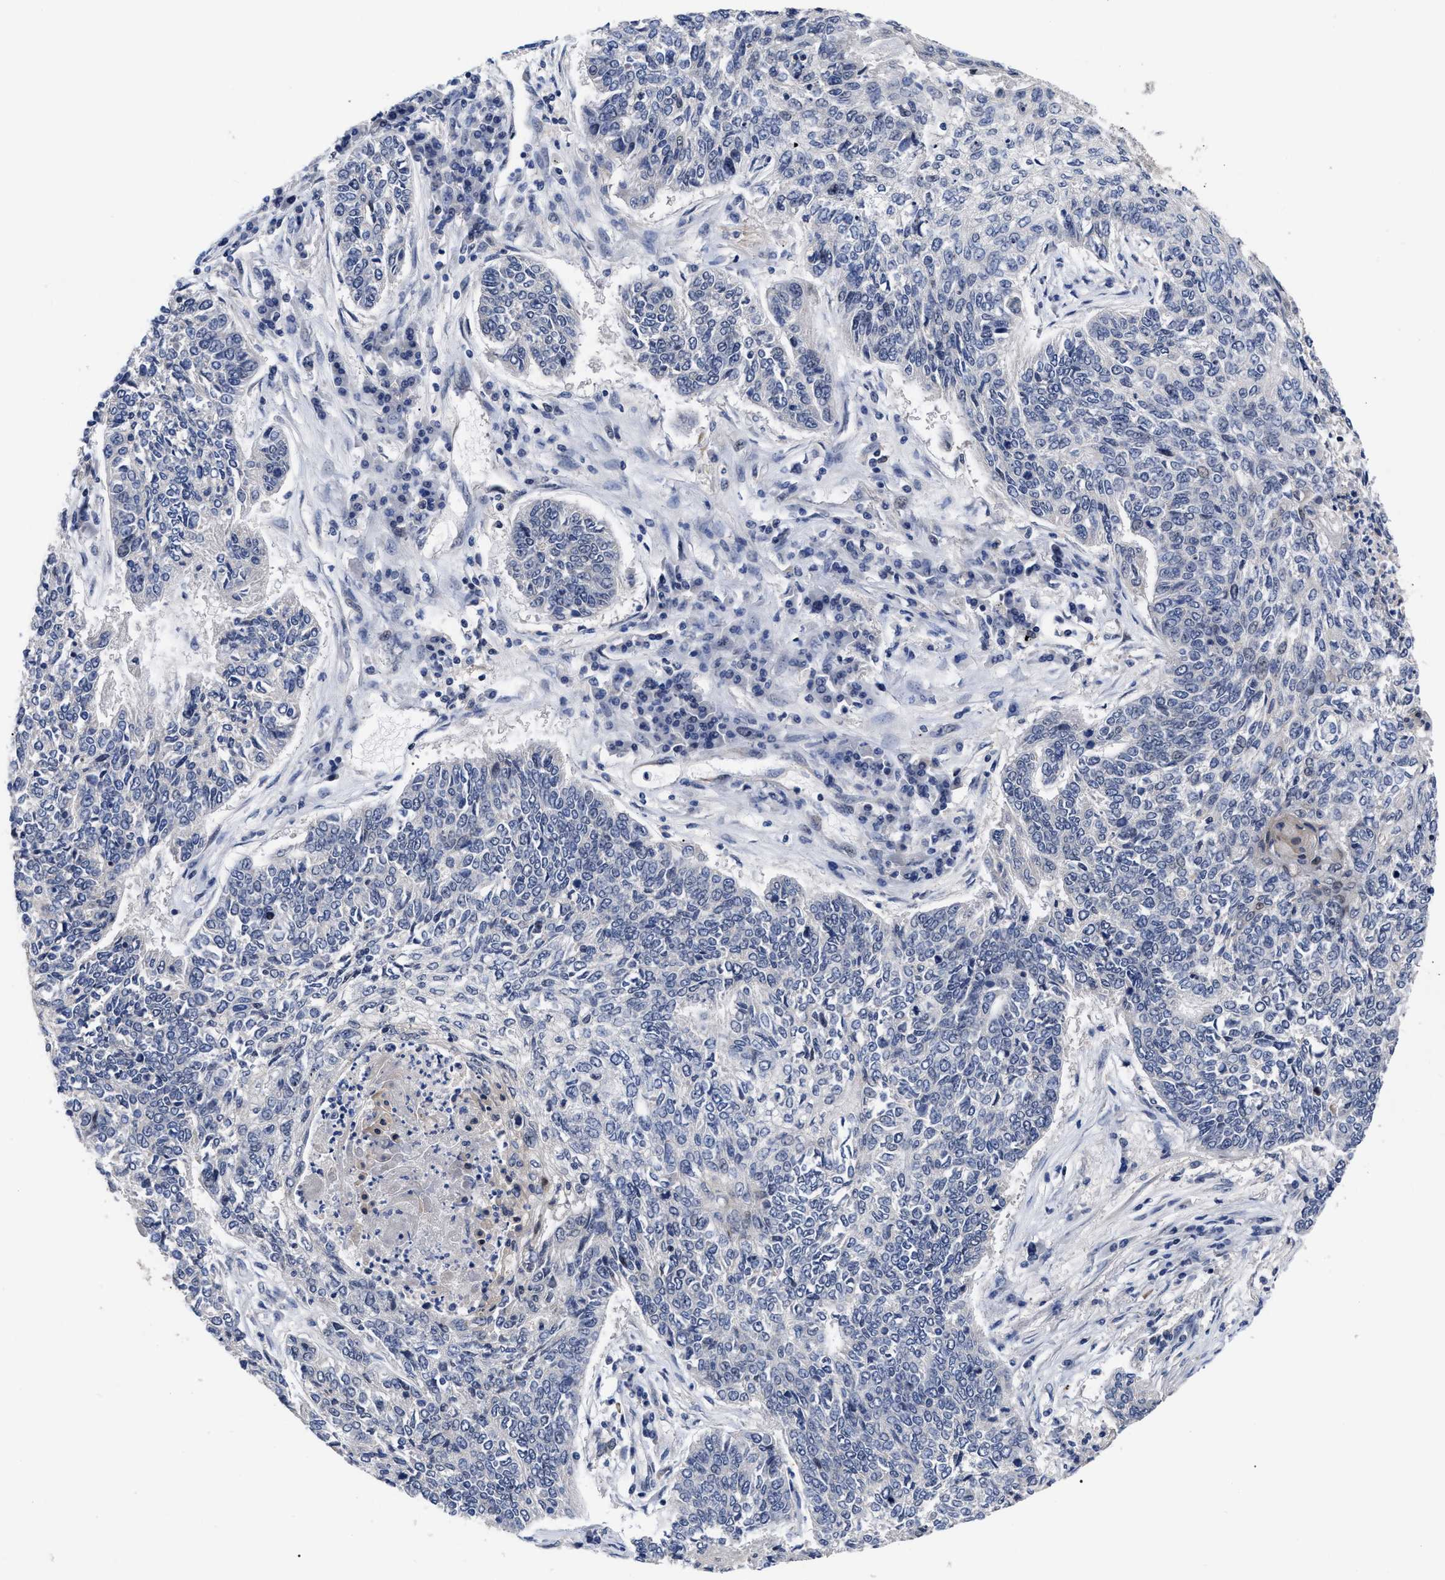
{"staining": {"intensity": "negative", "quantity": "none", "location": "none"}, "tissue": "lung cancer", "cell_type": "Tumor cells", "image_type": "cancer", "snomed": [{"axis": "morphology", "description": "Normal tissue, NOS"}, {"axis": "morphology", "description": "Squamous cell carcinoma, NOS"}, {"axis": "topography", "description": "Cartilage tissue"}, {"axis": "topography", "description": "Bronchus"}, {"axis": "topography", "description": "Lung"}], "caption": "Immunohistochemistry of lung squamous cell carcinoma exhibits no expression in tumor cells.", "gene": "CCN5", "patient": {"sex": "female", "age": 49}}